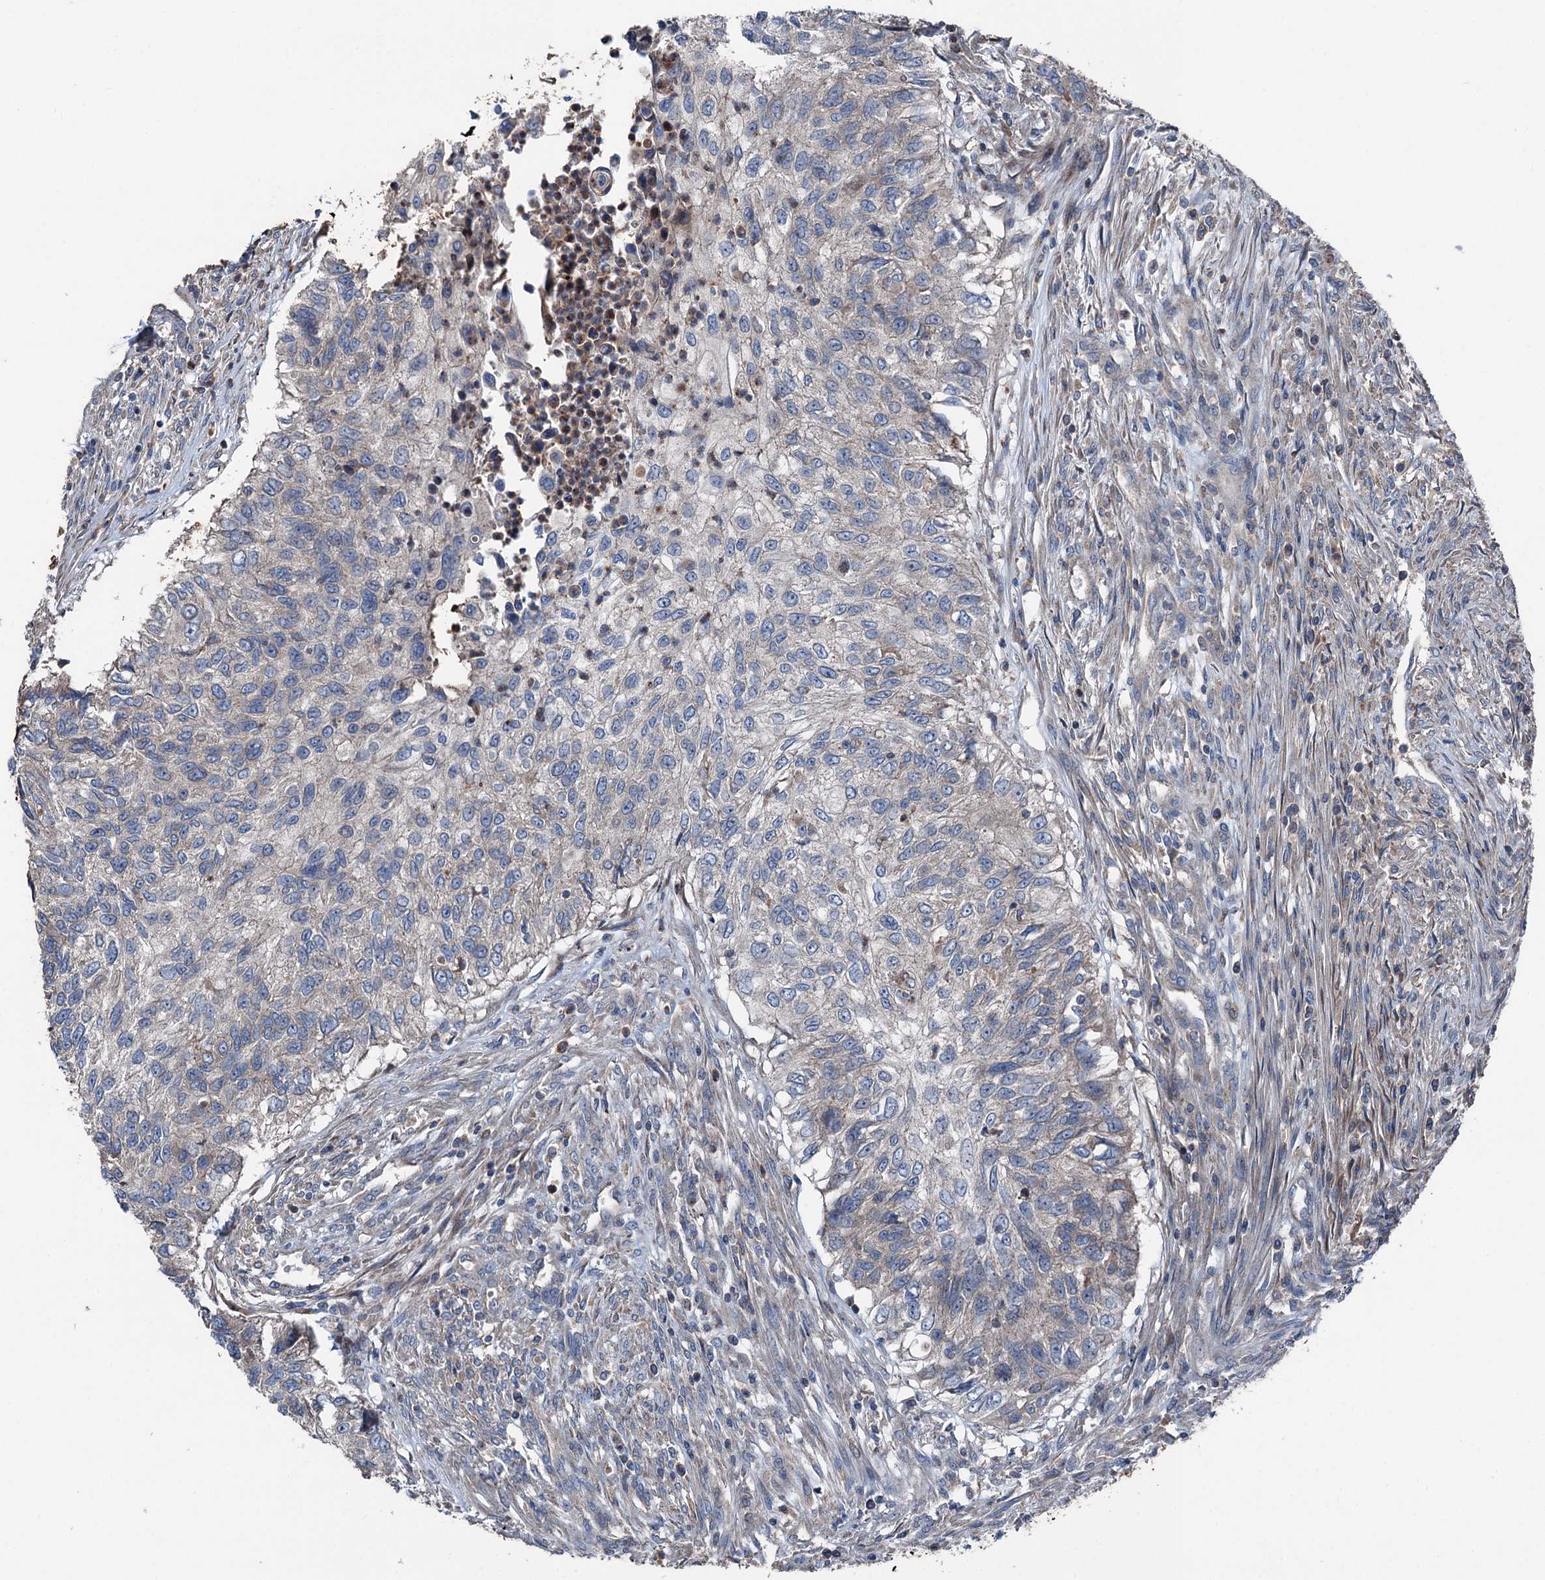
{"staining": {"intensity": "negative", "quantity": "none", "location": "none"}, "tissue": "urothelial cancer", "cell_type": "Tumor cells", "image_type": "cancer", "snomed": [{"axis": "morphology", "description": "Urothelial carcinoma, High grade"}, {"axis": "topography", "description": "Urinary bladder"}], "caption": "DAB (3,3'-diaminobenzidine) immunohistochemical staining of urothelial carcinoma (high-grade) demonstrates no significant positivity in tumor cells.", "gene": "RUFY1", "patient": {"sex": "female", "age": 60}}